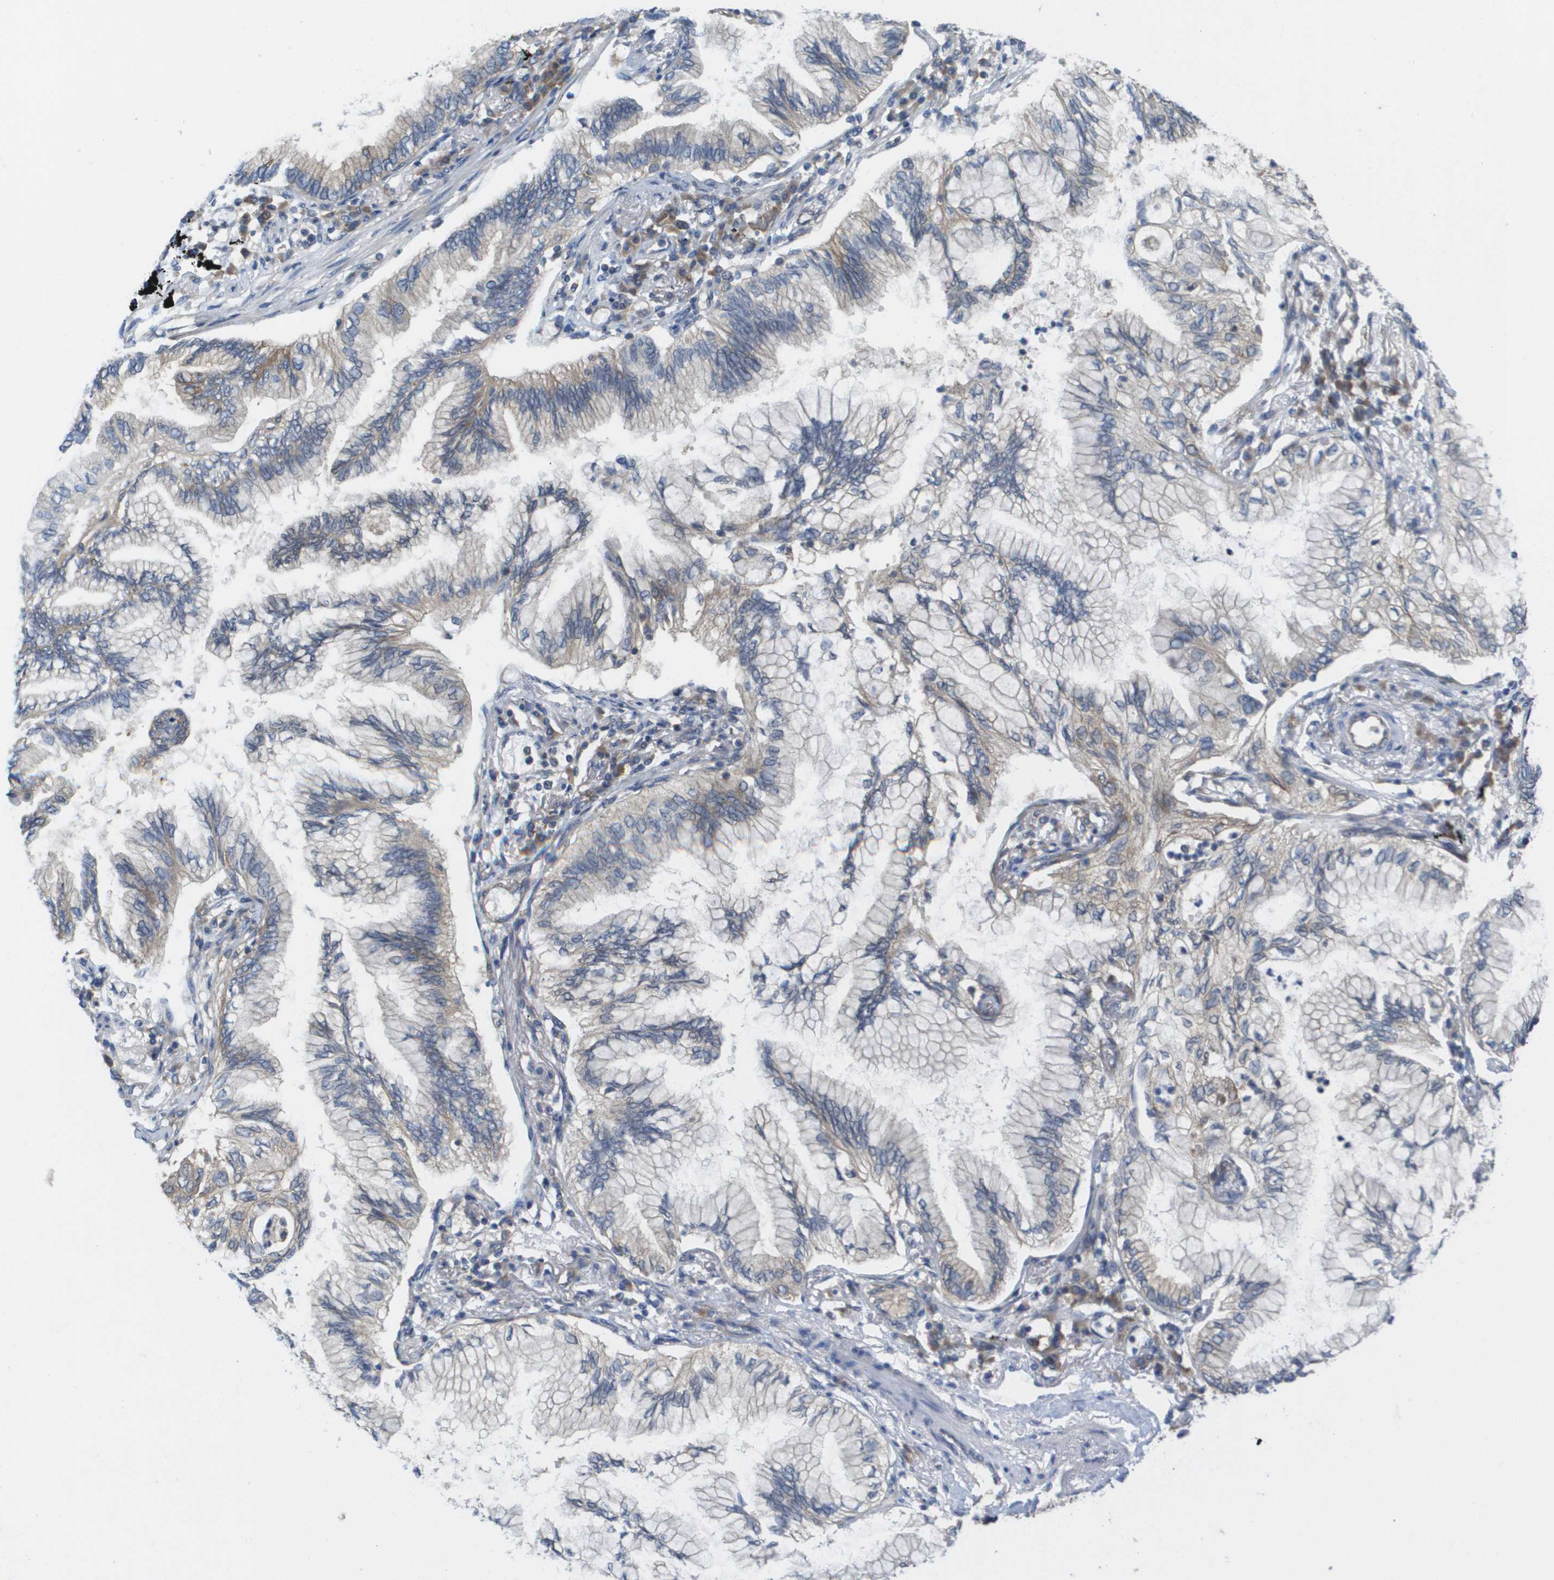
{"staining": {"intensity": "weak", "quantity": "<25%", "location": "cytoplasmic/membranous"}, "tissue": "lung cancer", "cell_type": "Tumor cells", "image_type": "cancer", "snomed": [{"axis": "morphology", "description": "Normal tissue, NOS"}, {"axis": "morphology", "description": "Adenocarcinoma, NOS"}, {"axis": "topography", "description": "Bronchus"}, {"axis": "topography", "description": "Lung"}], "caption": "Adenocarcinoma (lung) was stained to show a protein in brown. There is no significant positivity in tumor cells.", "gene": "EIF4G2", "patient": {"sex": "female", "age": 70}}